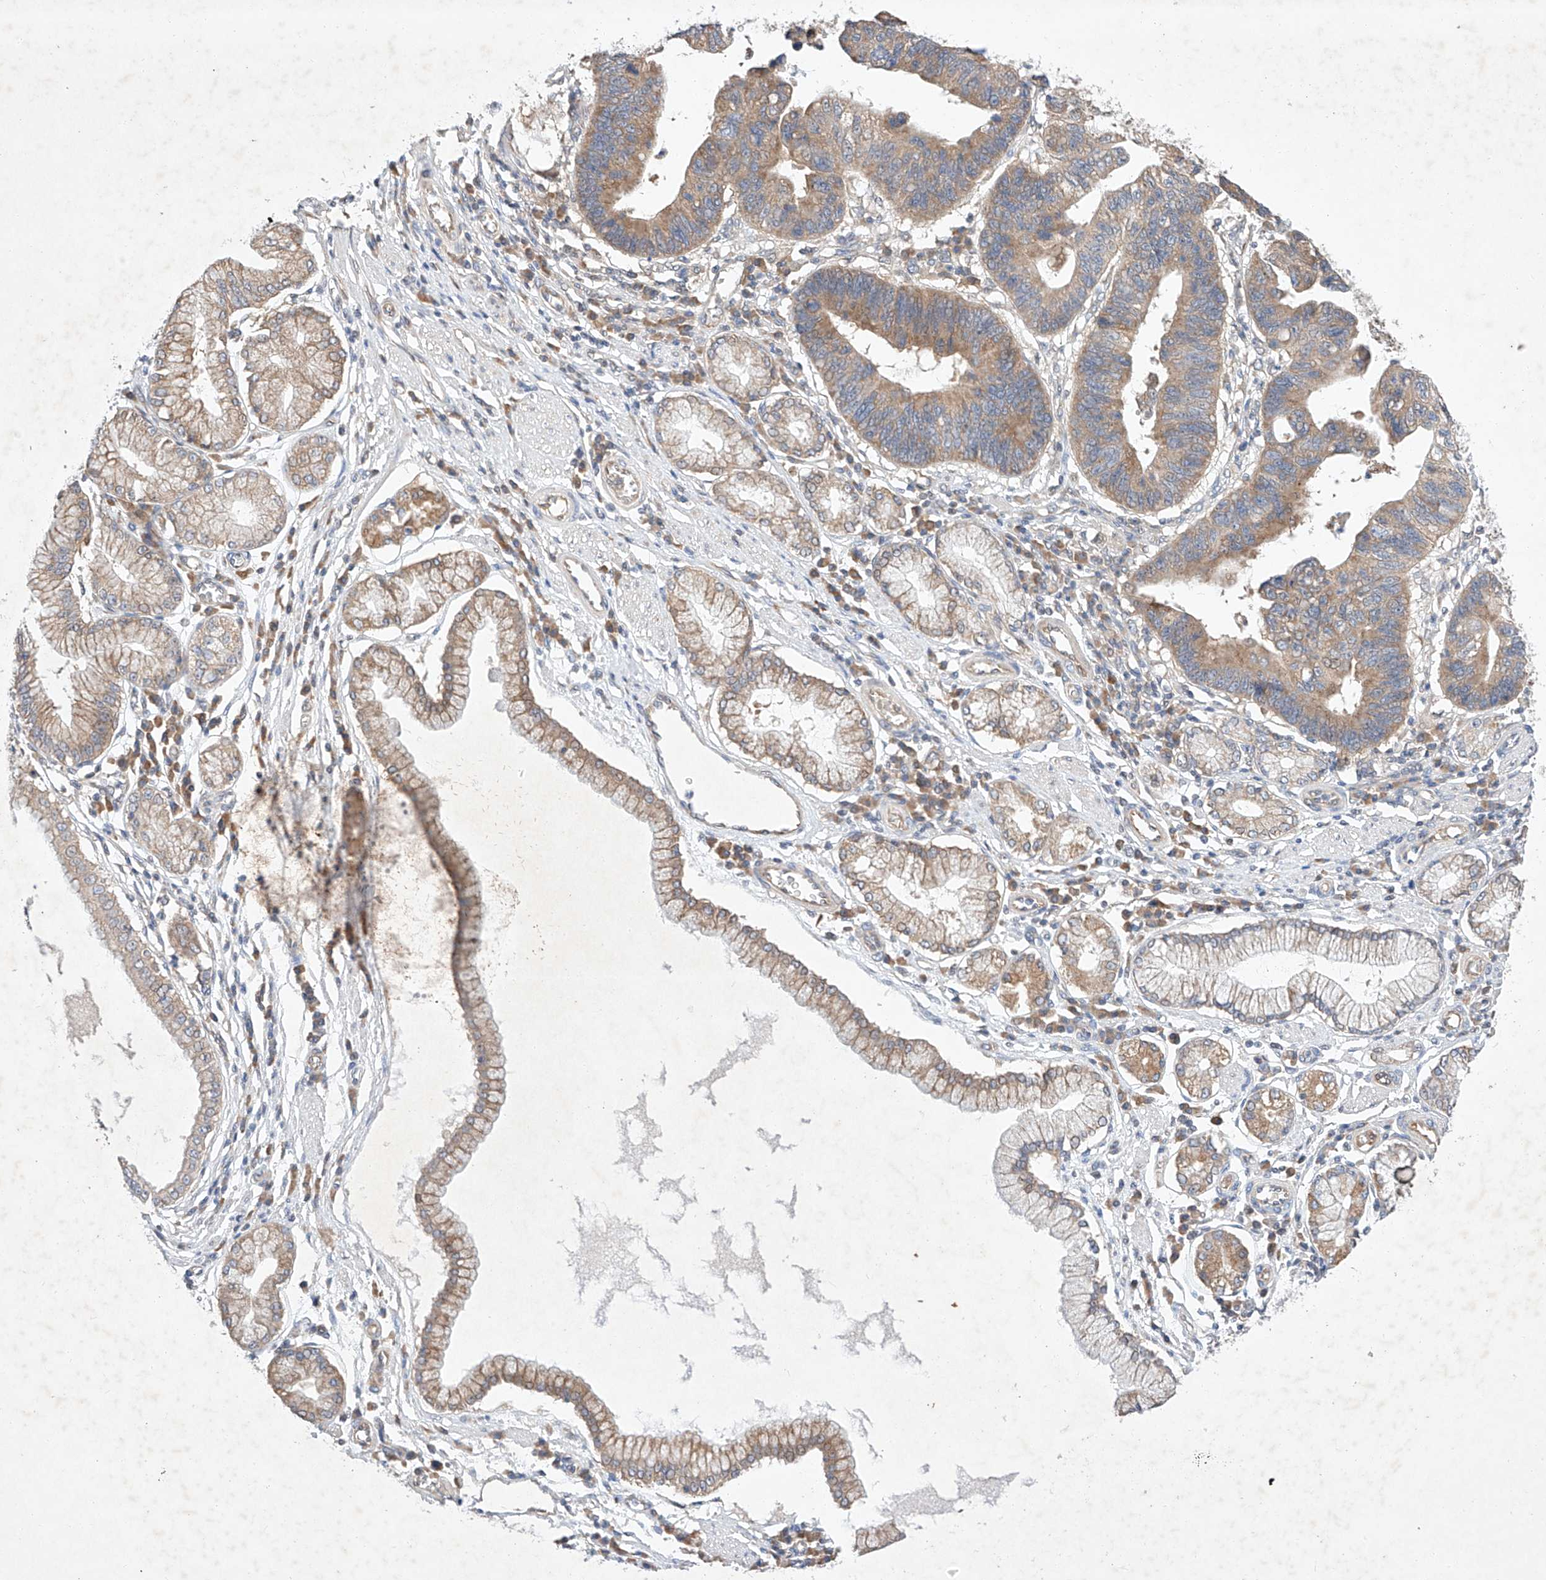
{"staining": {"intensity": "moderate", "quantity": ">75%", "location": "cytoplasmic/membranous"}, "tissue": "stomach cancer", "cell_type": "Tumor cells", "image_type": "cancer", "snomed": [{"axis": "morphology", "description": "Adenocarcinoma, NOS"}, {"axis": "topography", "description": "Stomach"}], "caption": "Protein positivity by immunohistochemistry (IHC) reveals moderate cytoplasmic/membranous staining in about >75% of tumor cells in adenocarcinoma (stomach).", "gene": "C6orf118", "patient": {"sex": "male", "age": 59}}